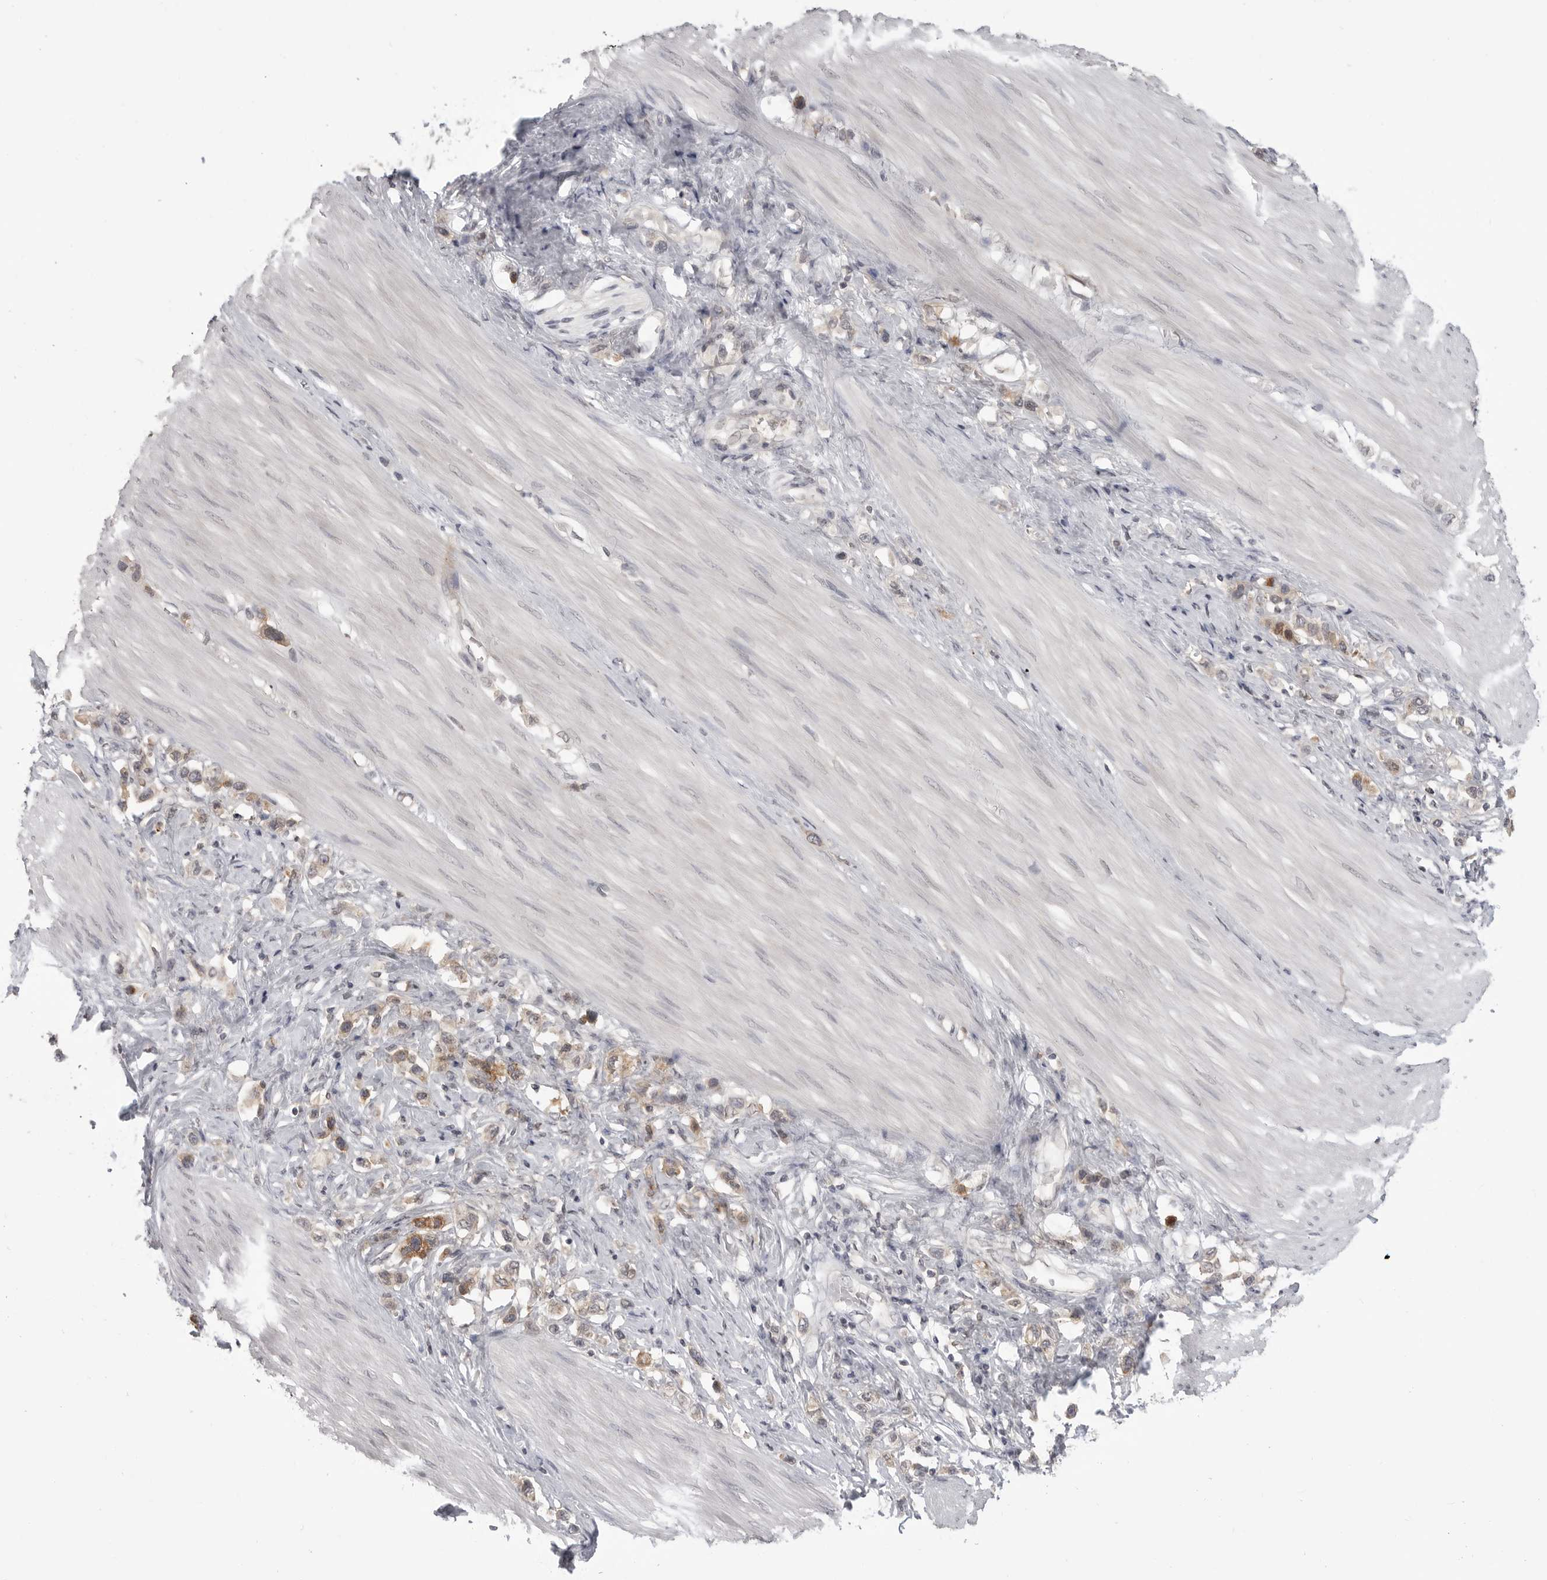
{"staining": {"intensity": "moderate", "quantity": "25%-75%", "location": "cytoplasmic/membranous"}, "tissue": "stomach cancer", "cell_type": "Tumor cells", "image_type": "cancer", "snomed": [{"axis": "morphology", "description": "Adenocarcinoma, NOS"}, {"axis": "topography", "description": "Stomach"}], "caption": "Moderate cytoplasmic/membranous positivity for a protein is present in about 25%-75% of tumor cells of stomach cancer using immunohistochemistry.", "gene": "IFNGR1", "patient": {"sex": "female", "age": 65}}